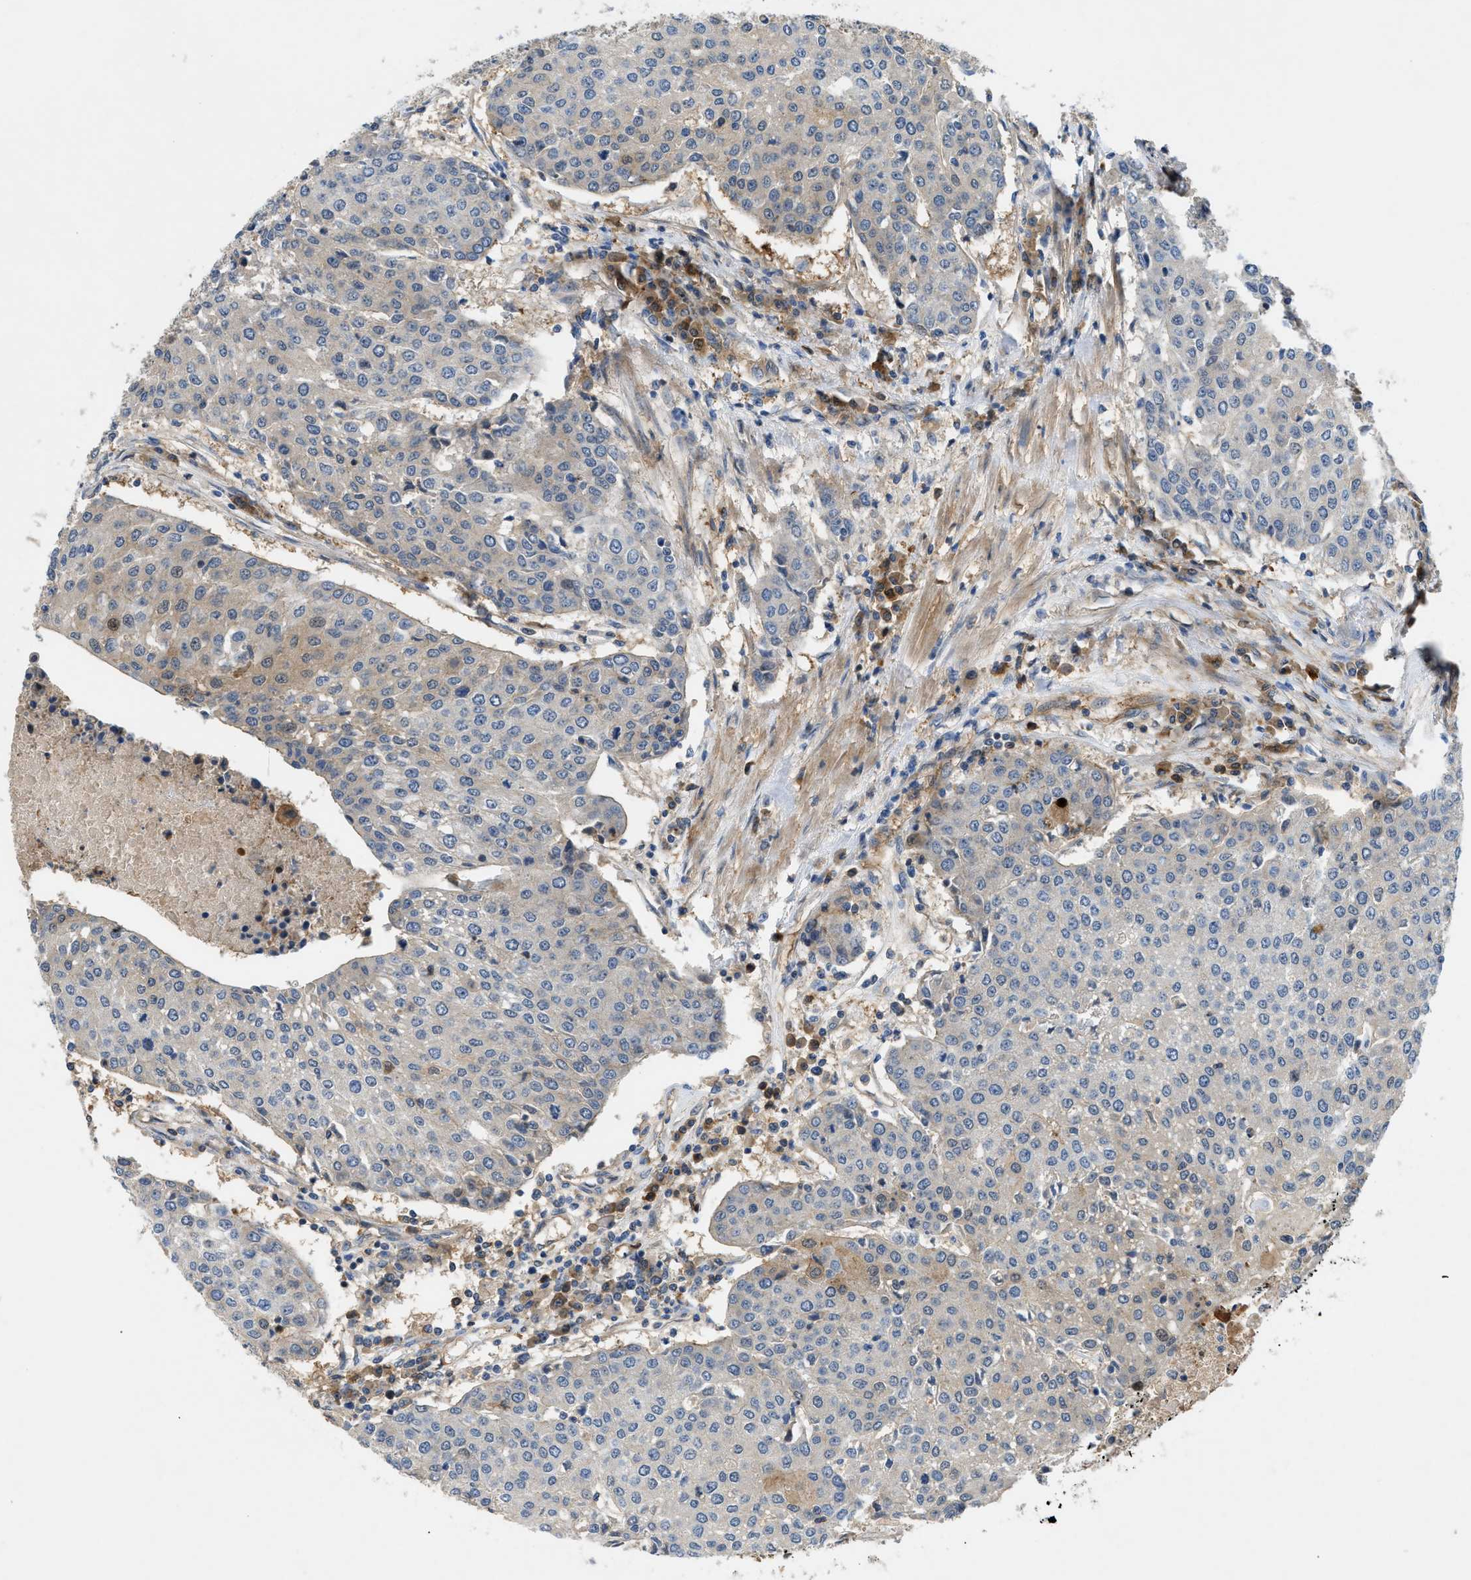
{"staining": {"intensity": "moderate", "quantity": "<25%", "location": "cytoplasmic/membranous"}, "tissue": "urothelial cancer", "cell_type": "Tumor cells", "image_type": "cancer", "snomed": [{"axis": "morphology", "description": "Urothelial carcinoma, High grade"}, {"axis": "topography", "description": "Urinary bladder"}], "caption": "Immunohistochemistry image of human urothelial cancer stained for a protein (brown), which exhibits low levels of moderate cytoplasmic/membranous positivity in approximately <25% of tumor cells.", "gene": "TRAK2", "patient": {"sex": "female", "age": 85}}